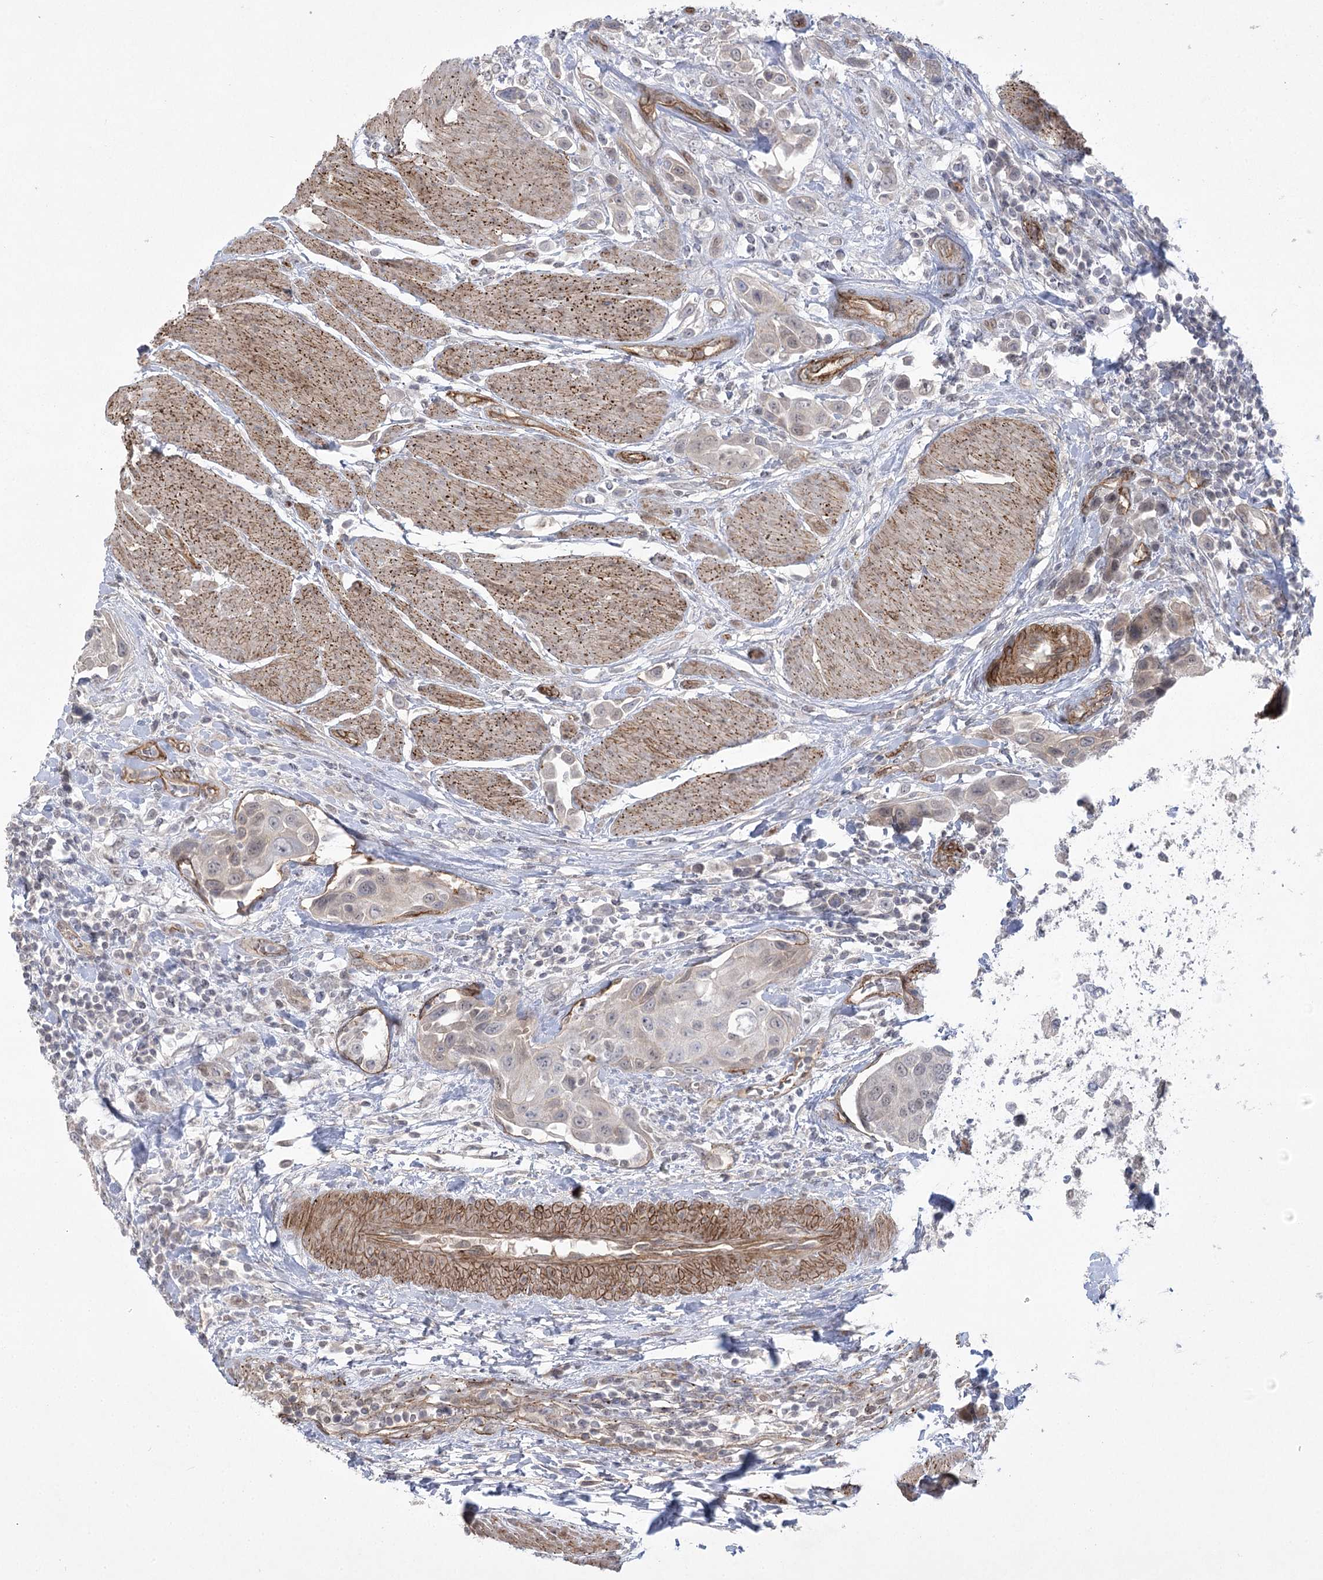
{"staining": {"intensity": "weak", "quantity": "25%-75%", "location": "nuclear"}, "tissue": "urothelial cancer", "cell_type": "Tumor cells", "image_type": "cancer", "snomed": [{"axis": "morphology", "description": "Urothelial carcinoma, High grade"}, {"axis": "topography", "description": "Urinary bladder"}], "caption": "Brown immunohistochemical staining in urothelial cancer reveals weak nuclear positivity in about 25%-75% of tumor cells.", "gene": "AMTN", "patient": {"sex": "male", "age": 50}}